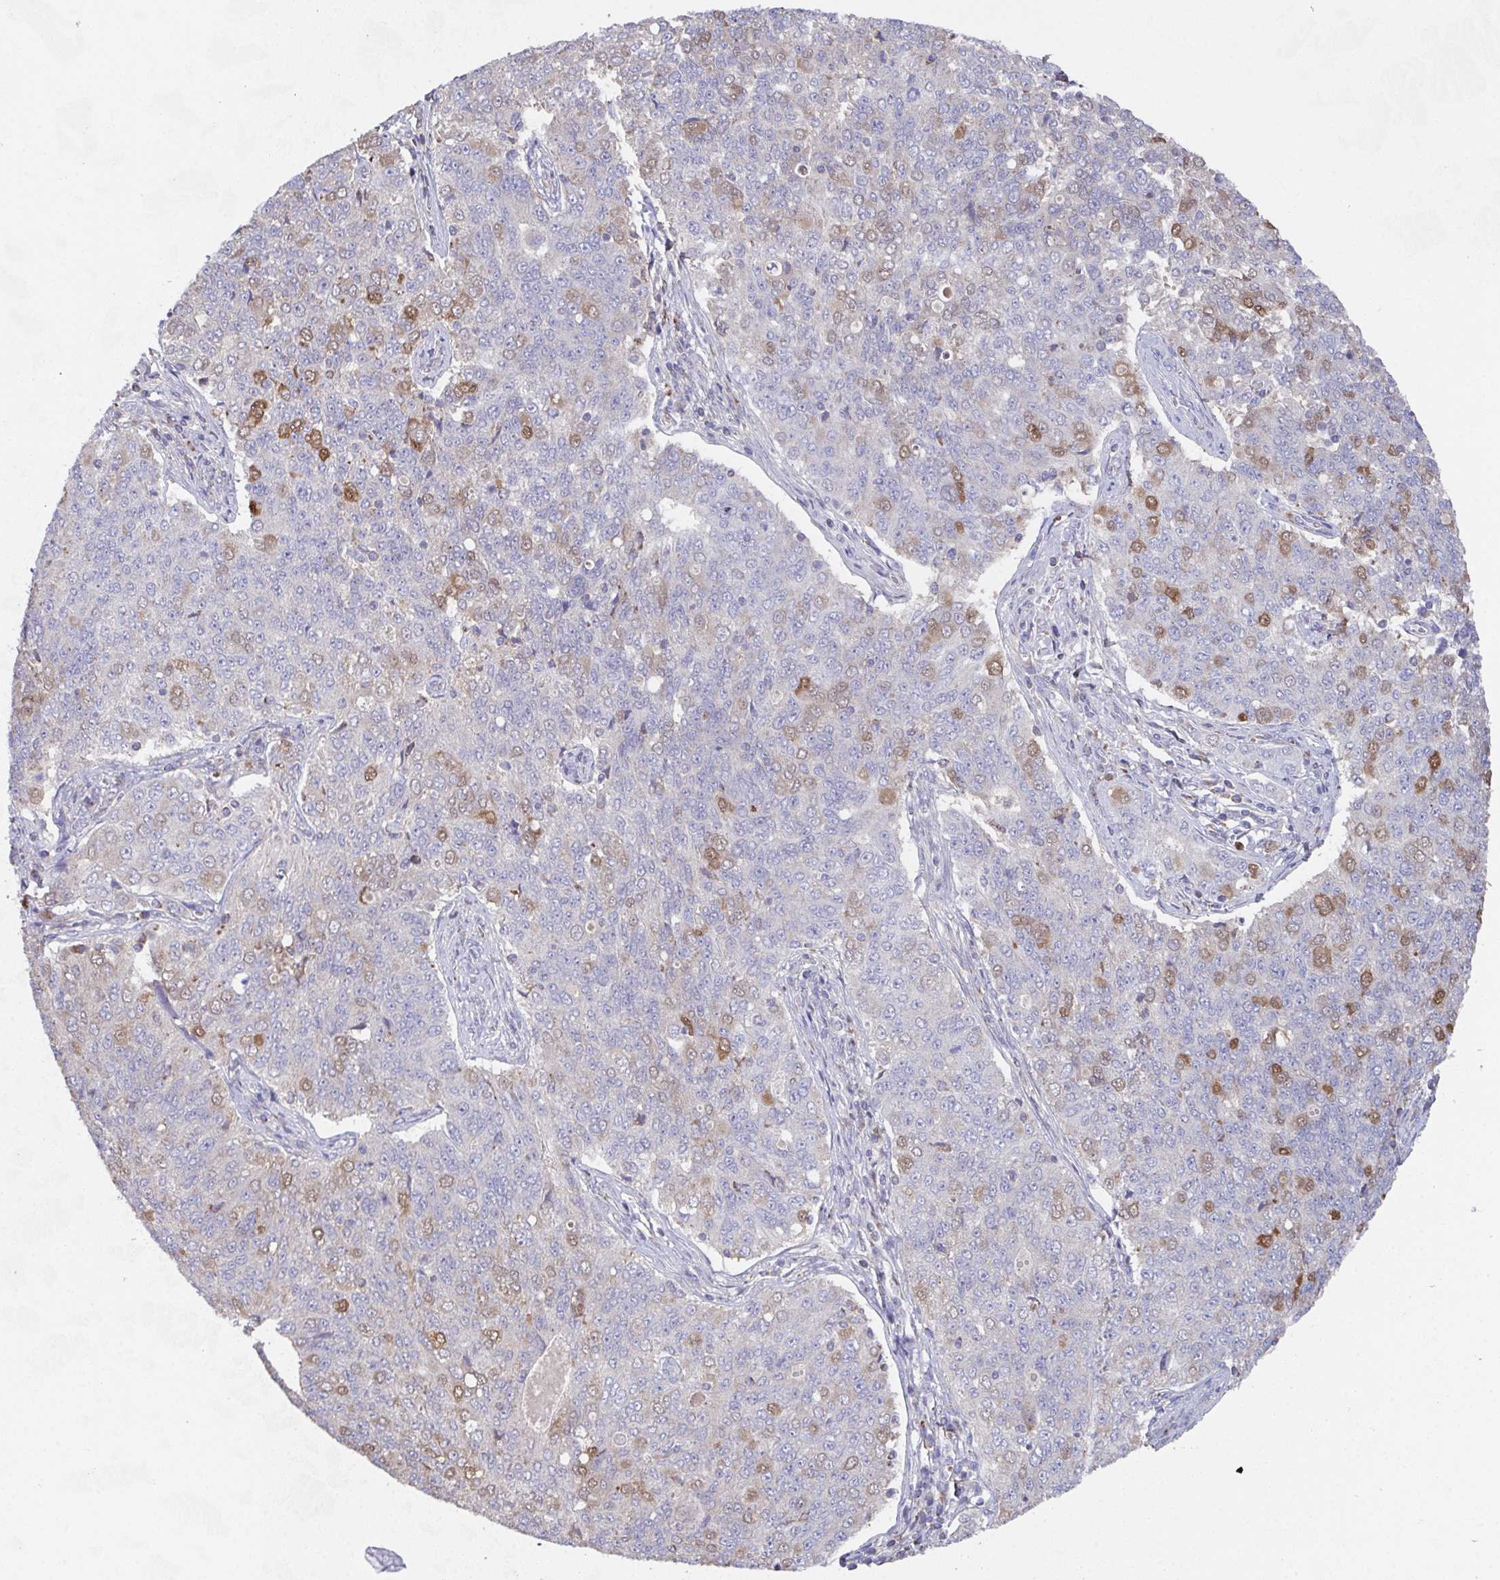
{"staining": {"intensity": "weak", "quantity": "<25%", "location": "cytoplasmic/membranous"}, "tissue": "endometrial cancer", "cell_type": "Tumor cells", "image_type": "cancer", "snomed": [{"axis": "morphology", "description": "Adenocarcinoma, NOS"}, {"axis": "topography", "description": "Endometrium"}], "caption": "Immunohistochemistry (IHC) photomicrograph of neoplastic tissue: human endometrial cancer (adenocarcinoma) stained with DAB displays no significant protein positivity in tumor cells.", "gene": "MT-ND3", "patient": {"sex": "female", "age": 43}}